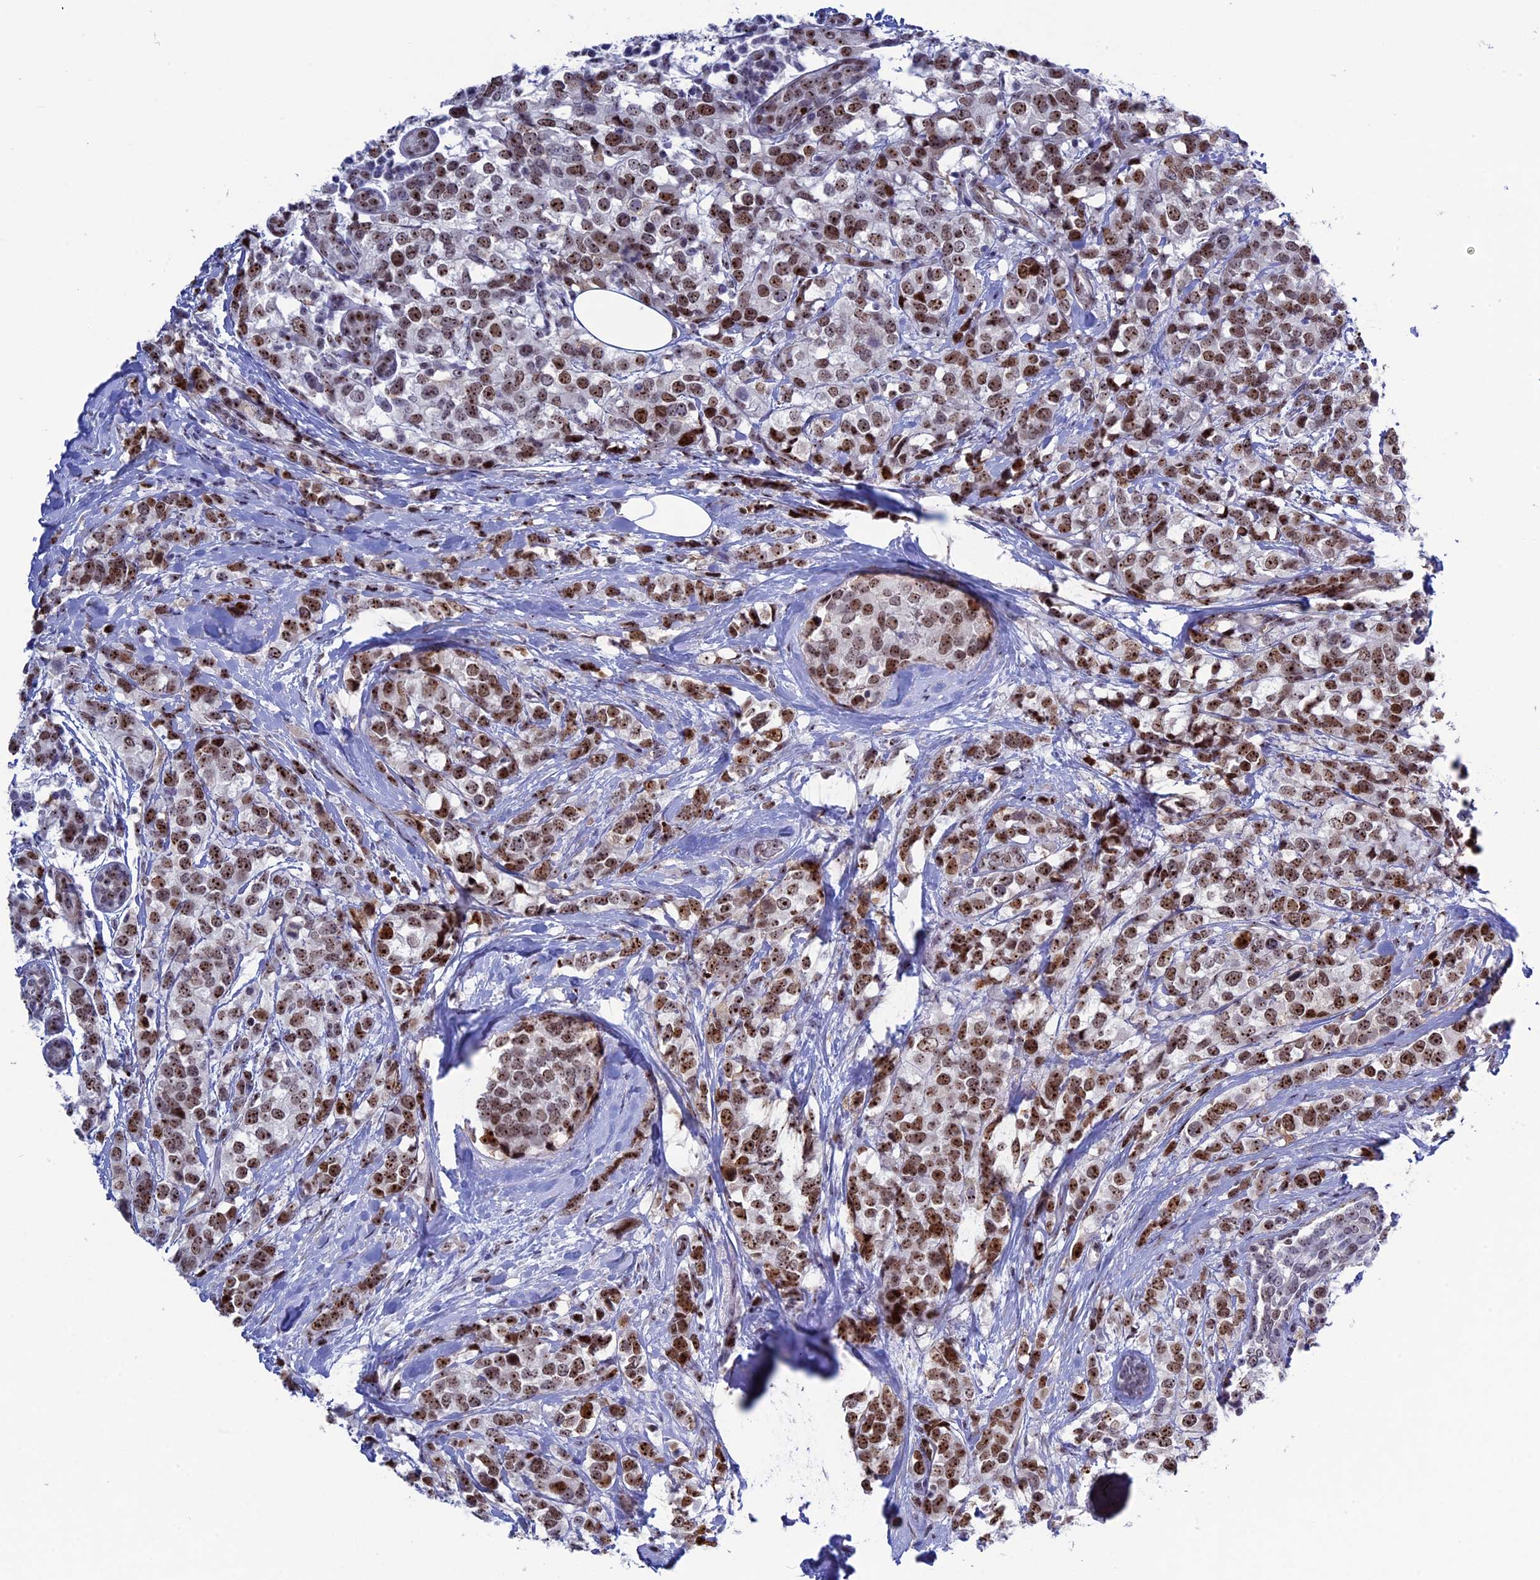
{"staining": {"intensity": "strong", "quantity": ">75%", "location": "nuclear"}, "tissue": "breast cancer", "cell_type": "Tumor cells", "image_type": "cancer", "snomed": [{"axis": "morphology", "description": "Lobular carcinoma"}, {"axis": "topography", "description": "Breast"}], "caption": "Human lobular carcinoma (breast) stained for a protein (brown) displays strong nuclear positive expression in about >75% of tumor cells.", "gene": "CCDC86", "patient": {"sex": "female", "age": 59}}